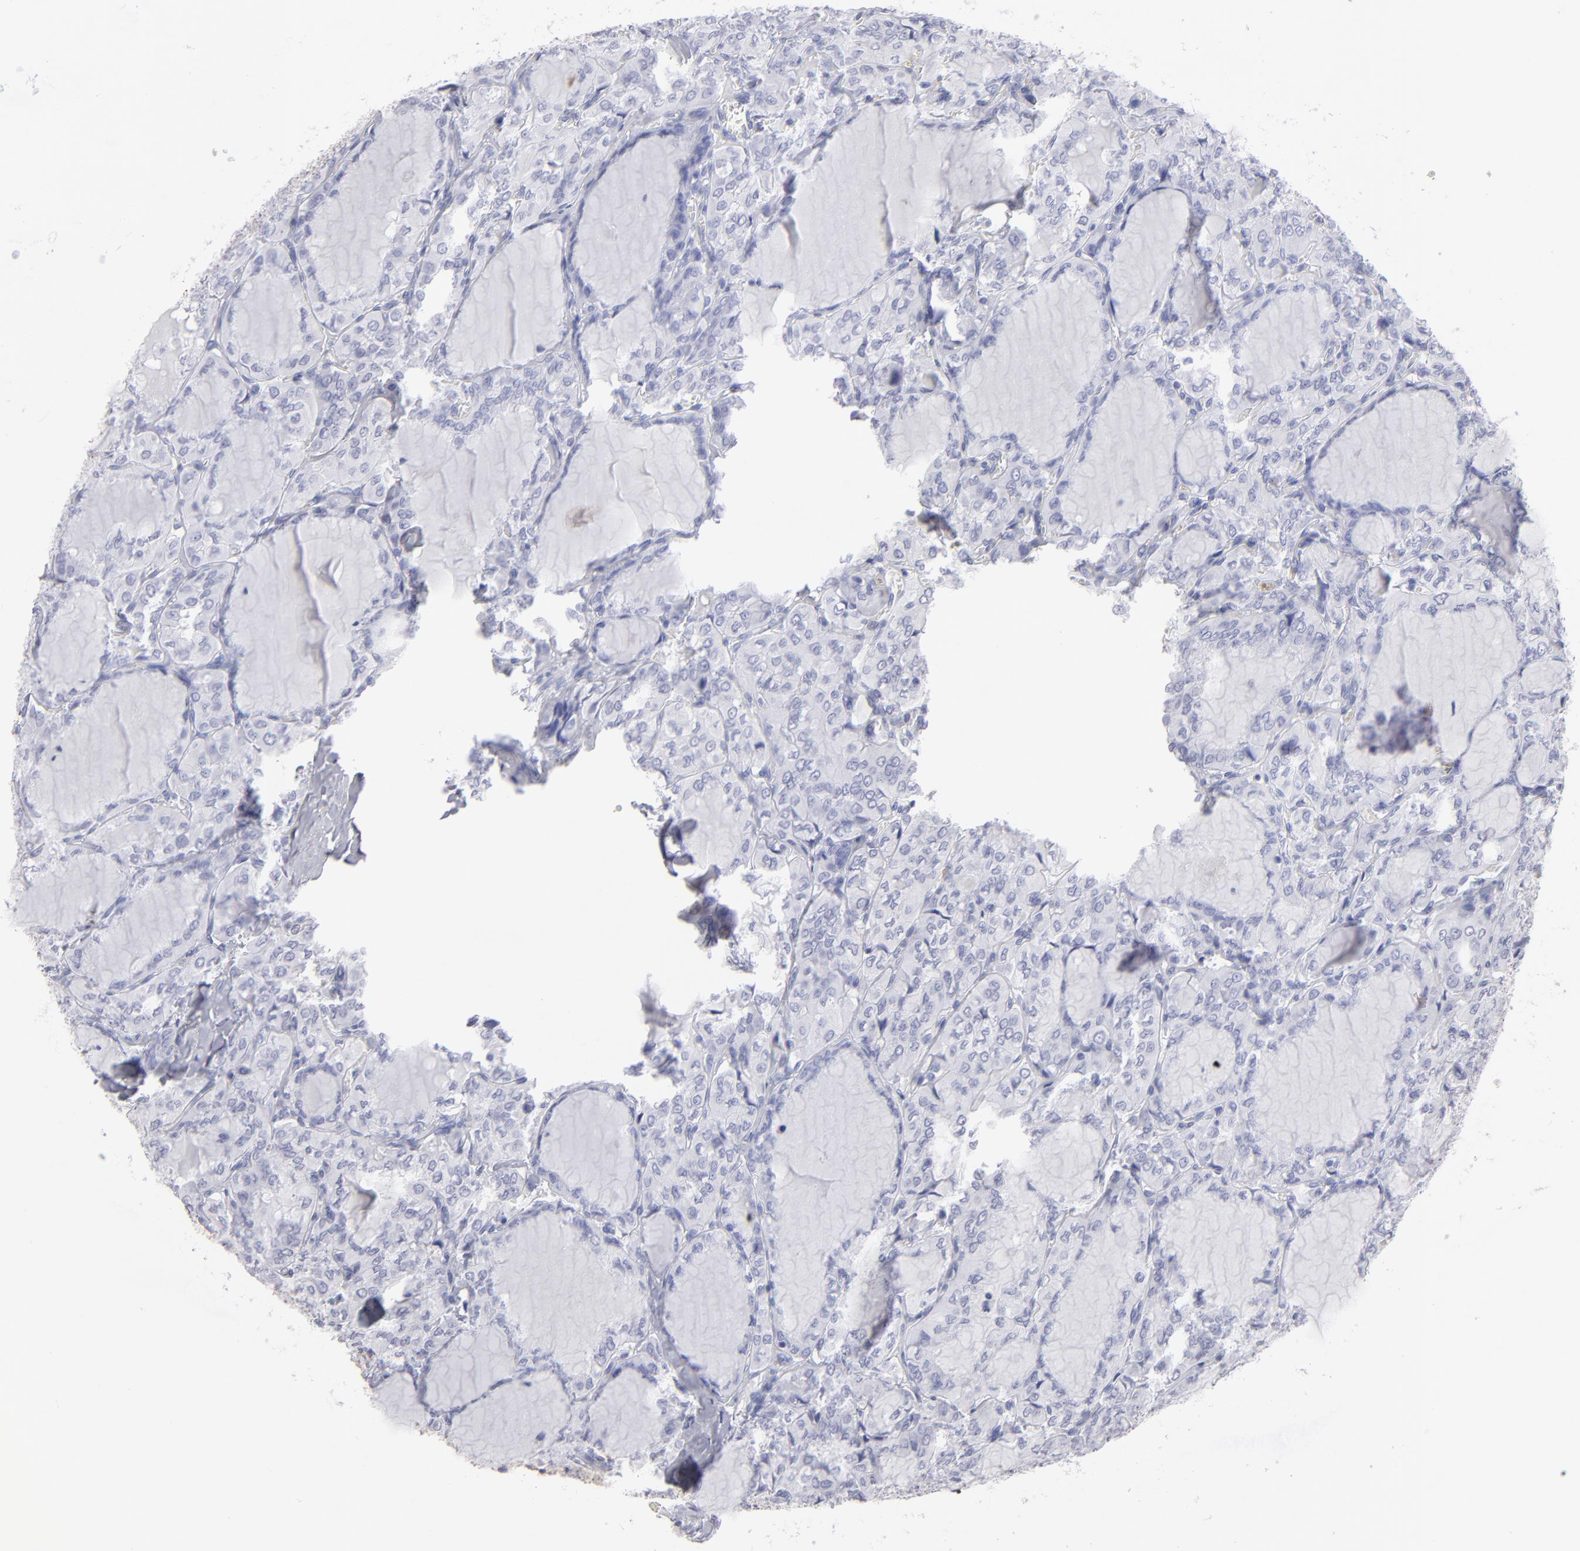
{"staining": {"intensity": "negative", "quantity": "none", "location": "none"}, "tissue": "thyroid cancer", "cell_type": "Tumor cells", "image_type": "cancer", "snomed": [{"axis": "morphology", "description": "Papillary adenocarcinoma, NOS"}, {"axis": "topography", "description": "Thyroid gland"}], "caption": "High magnification brightfield microscopy of thyroid cancer (papillary adenocarcinoma) stained with DAB (3,3'-diaminobenzidine) (brown) and counterstained with hematoxylin (blue): tumor cells show no significant positivity.", "gene": "ALDOB", "patient": {"sex": "male", "age": 20}}